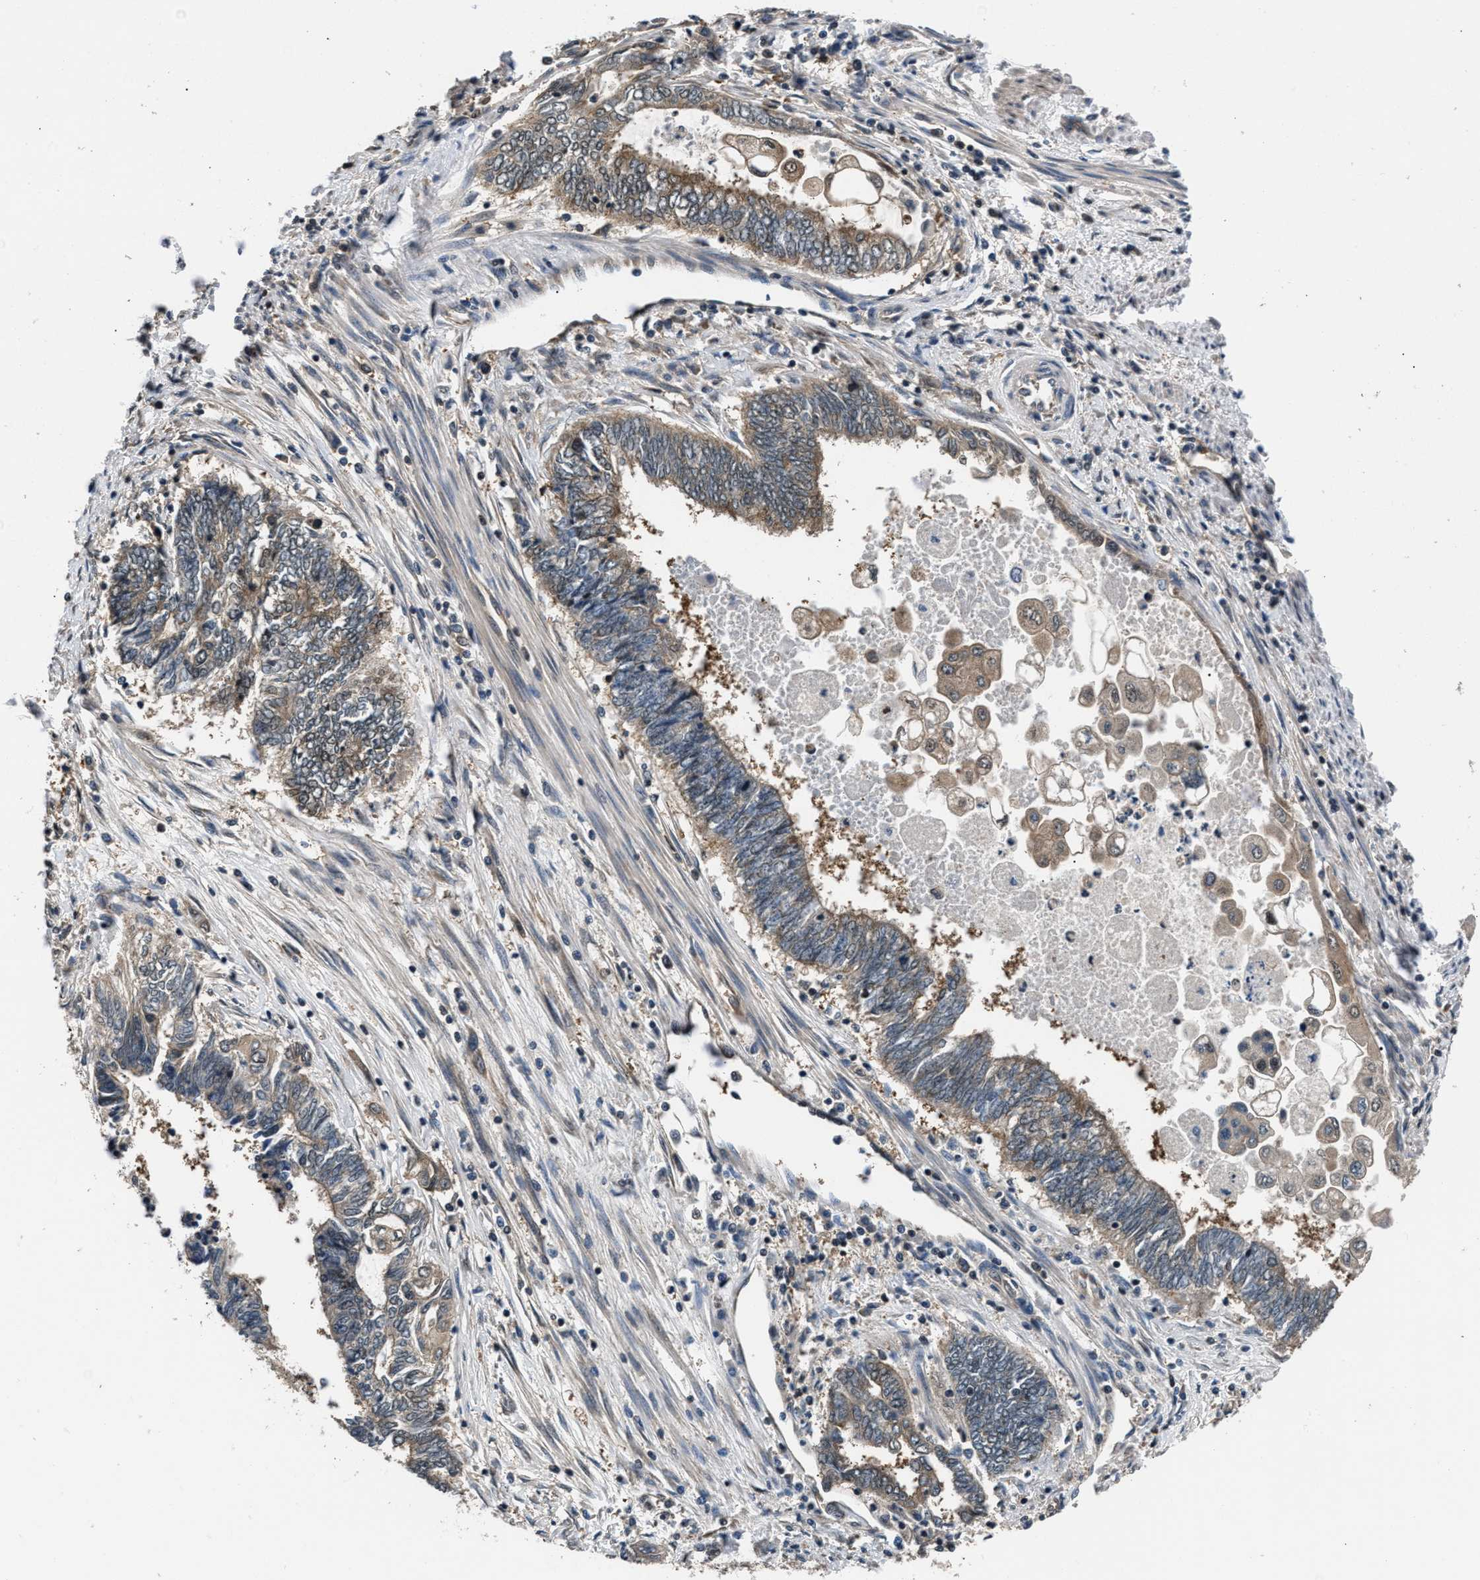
{"staining": {"intensity": "weak", "quantity": ">75%", "location": "cytoplasmic/membranous"}, "tissue": "endometrial cancer", "cell_type": "Tumor cells", "image_type": "cancer", "snomed": [{"axis": "morphology", "description": "Adenocarcinoma, NOS"}, {"axis": "topography", "description": "Uterus"}, {"axis": "topography", "description": "Endometrium"}], "caption": "Endometrial cancer (adenocarcinoma) was stained to show a protein in brown. There is low levels of weak cytoplasmic/membranous expression in approximately >75% of tumor cells. Nuclei are stained in blue.", "gene": "RBM33", "patient": {"sex": "female", "age": 70}}